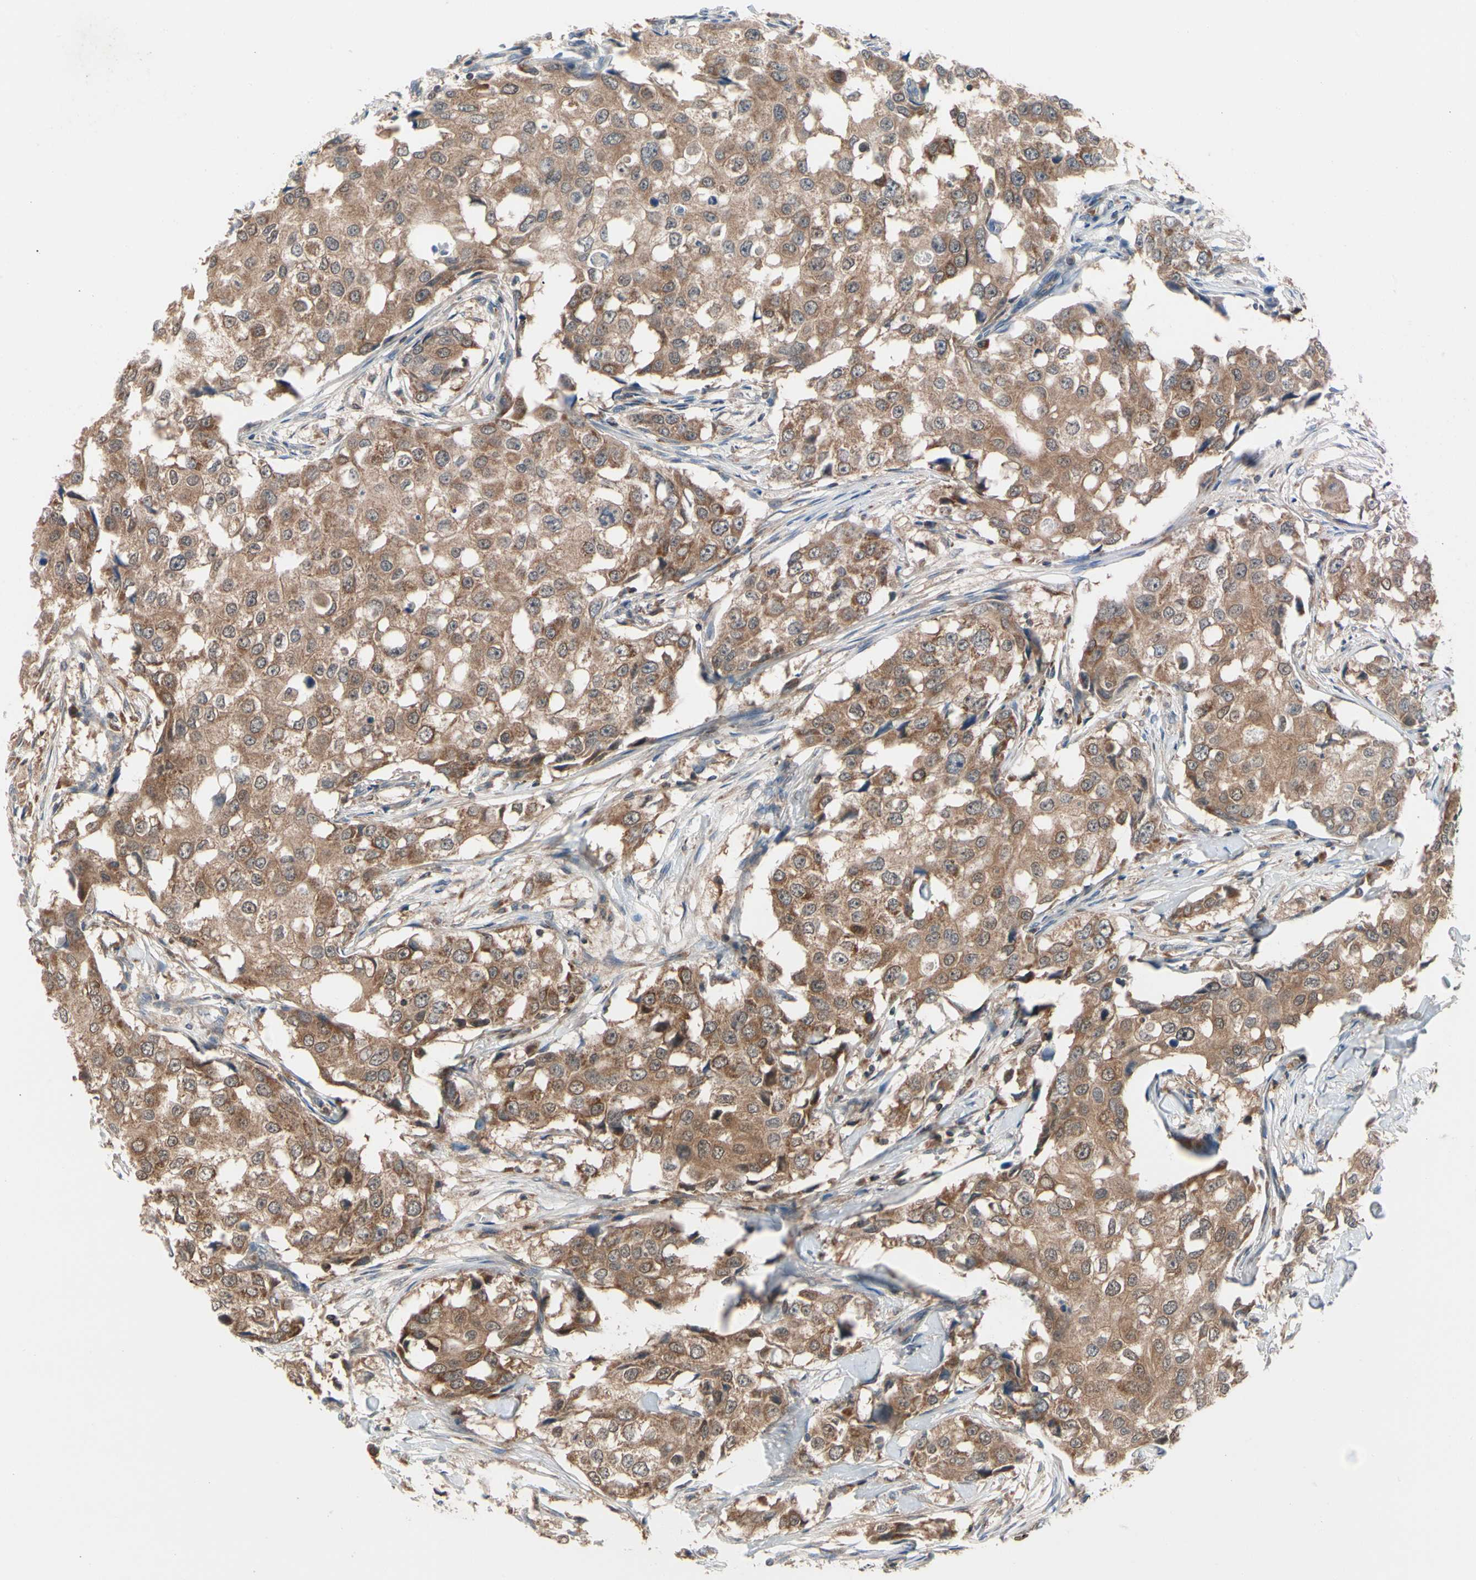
{"staining": {"intensity": "moderate", "quantity": ">75%", "location": "cytoplasmic/membranous"}, "tissue": "breast cancer", "cell_type": "Tumor cells", "image_type": "cancer", "snomed": [{"axis": "morphology", "description": "Duct carcinoma"}, {"axis": "topography", "description": "Breast"}], "caption": "Immunohistochemical staining of human breast infiltrating ductal carcinoma reveals medium levels of moderate cytoplasmic/membranous protein positivity in about >75% of tumor cells.", "gene": "MTHFS", "patient": {"sex": "female", "age": 27}}